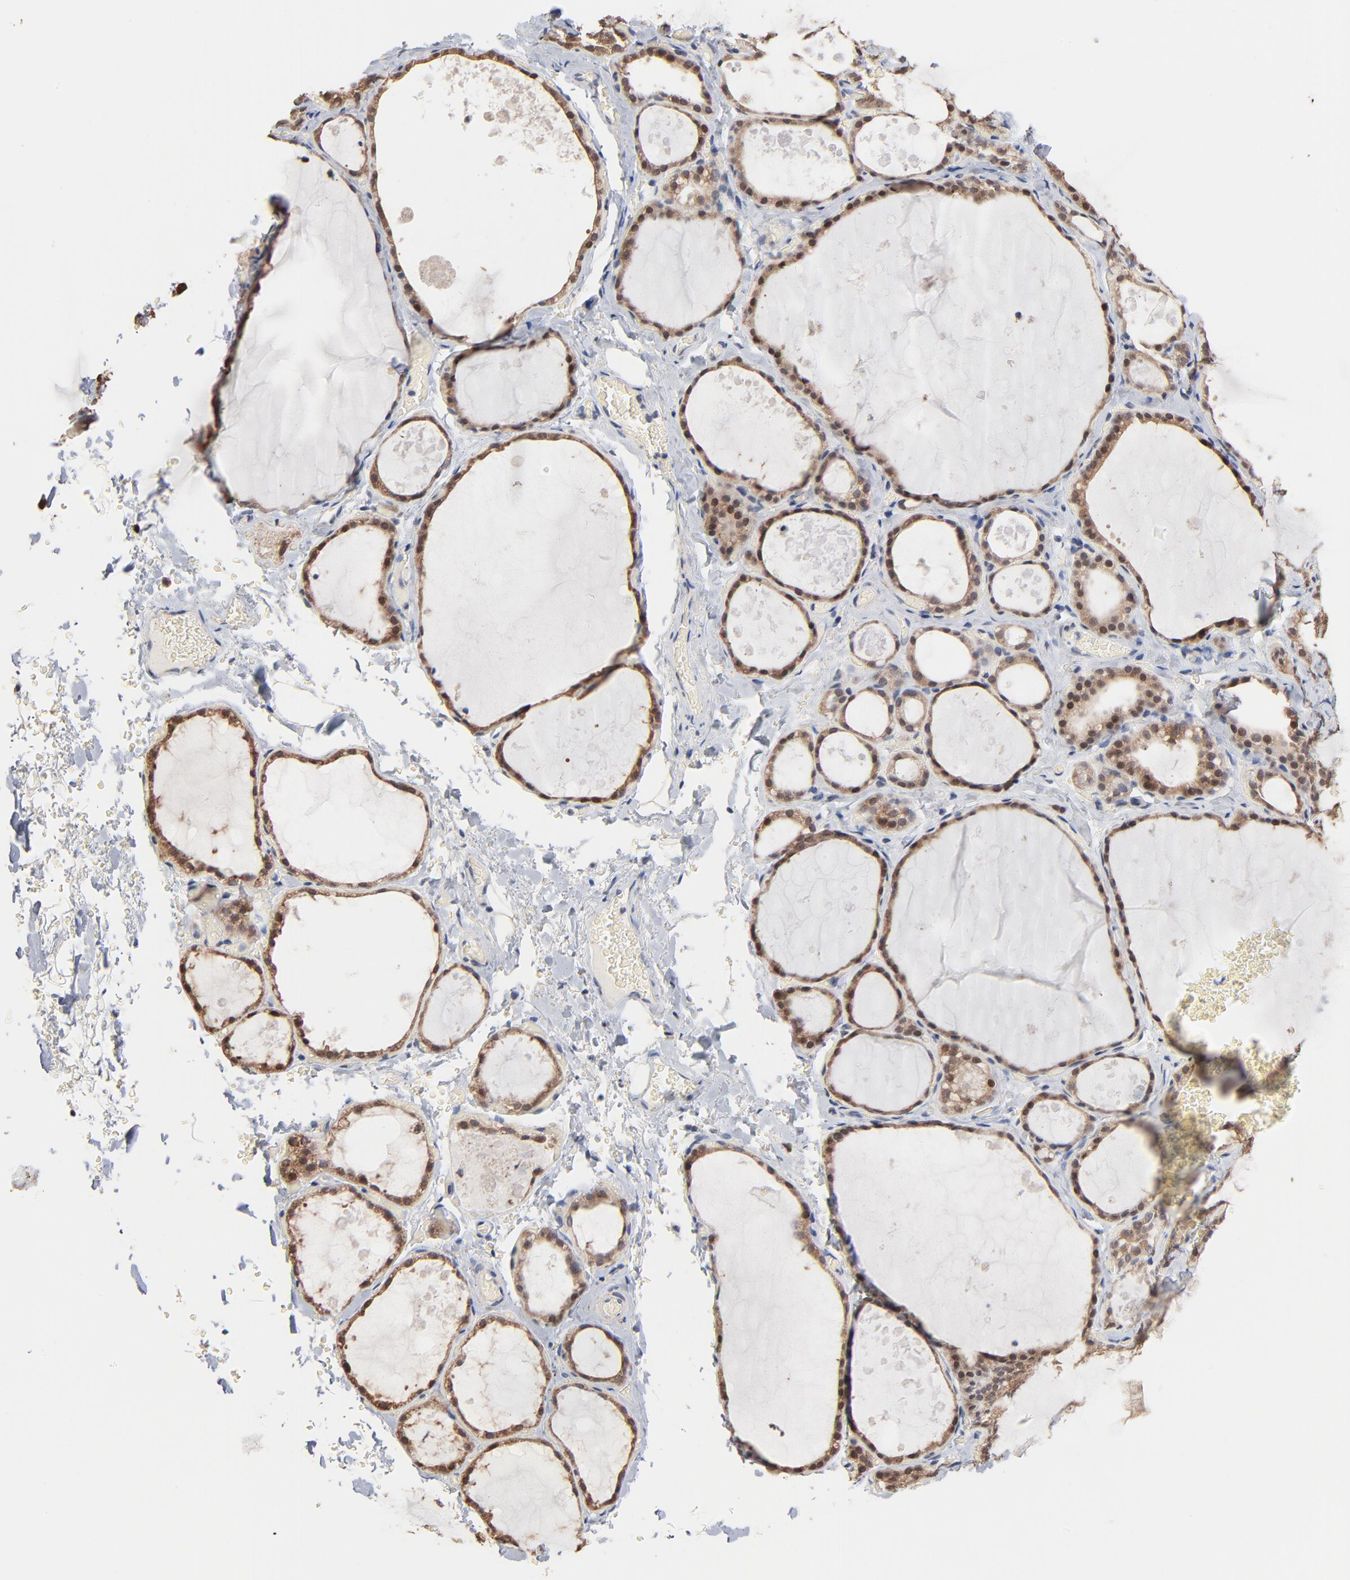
{"staining": {"intensity": "strong", "quantity": ">75%", "location": "cytoplasmic/membranous"}, "tissue": "thyroid gland", "cell_type": "Glandular cells", "image_type": "normal", "snomed": [{"axis": "morphology", "description": "Normal tissue, NOS"}, {"axis": "topography", "description": "Thyroid gland"}], "caption": "DAB immunohistochemical staining of normal thyroid gland demonstrates strong cytoplasmic/membranous protein staining in approximately >75% of glandular cells.", "gene": "MSL2", "patient": {"sex": "male", "age": 61}}